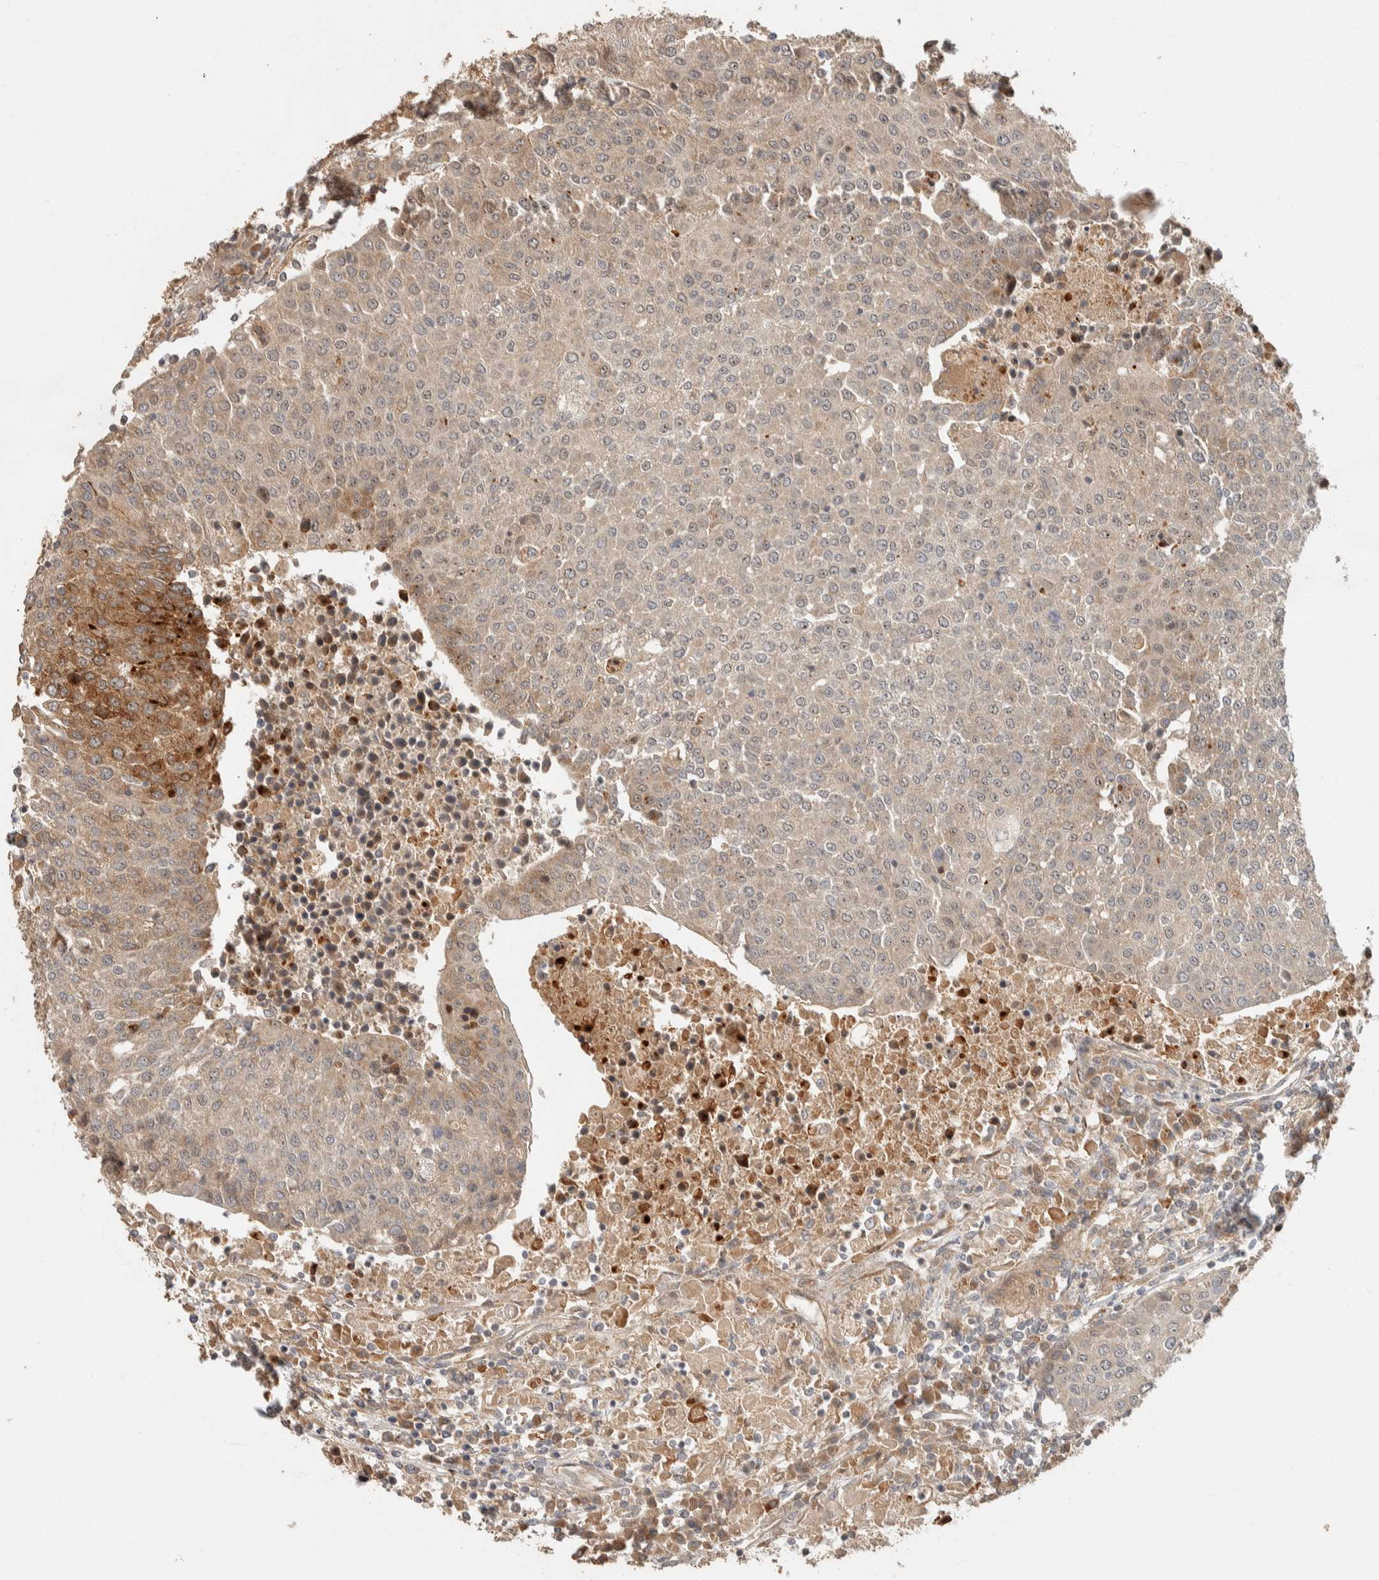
{"staining": {"intensity": "weak", "quantity": ">75%", "location": "cytoplasmic/membranous"}, "tissue": "urothelial cancer", "cell_type": "Tumor cells", "image_type": "cancer", "snomed": [{"axis": "morphology", "description": "Urothelial carcinoma, High grade"}, {"axis": "topography", "description": "Urinary bladder"}], "caption": "Protein staining demonstrates weak cytoplasmic/membranous staining in approximately >75% of tumor cells in urothelial cancer.", "gene": "ZBTB2", "patient": {"sex": "female", "age": 85}}